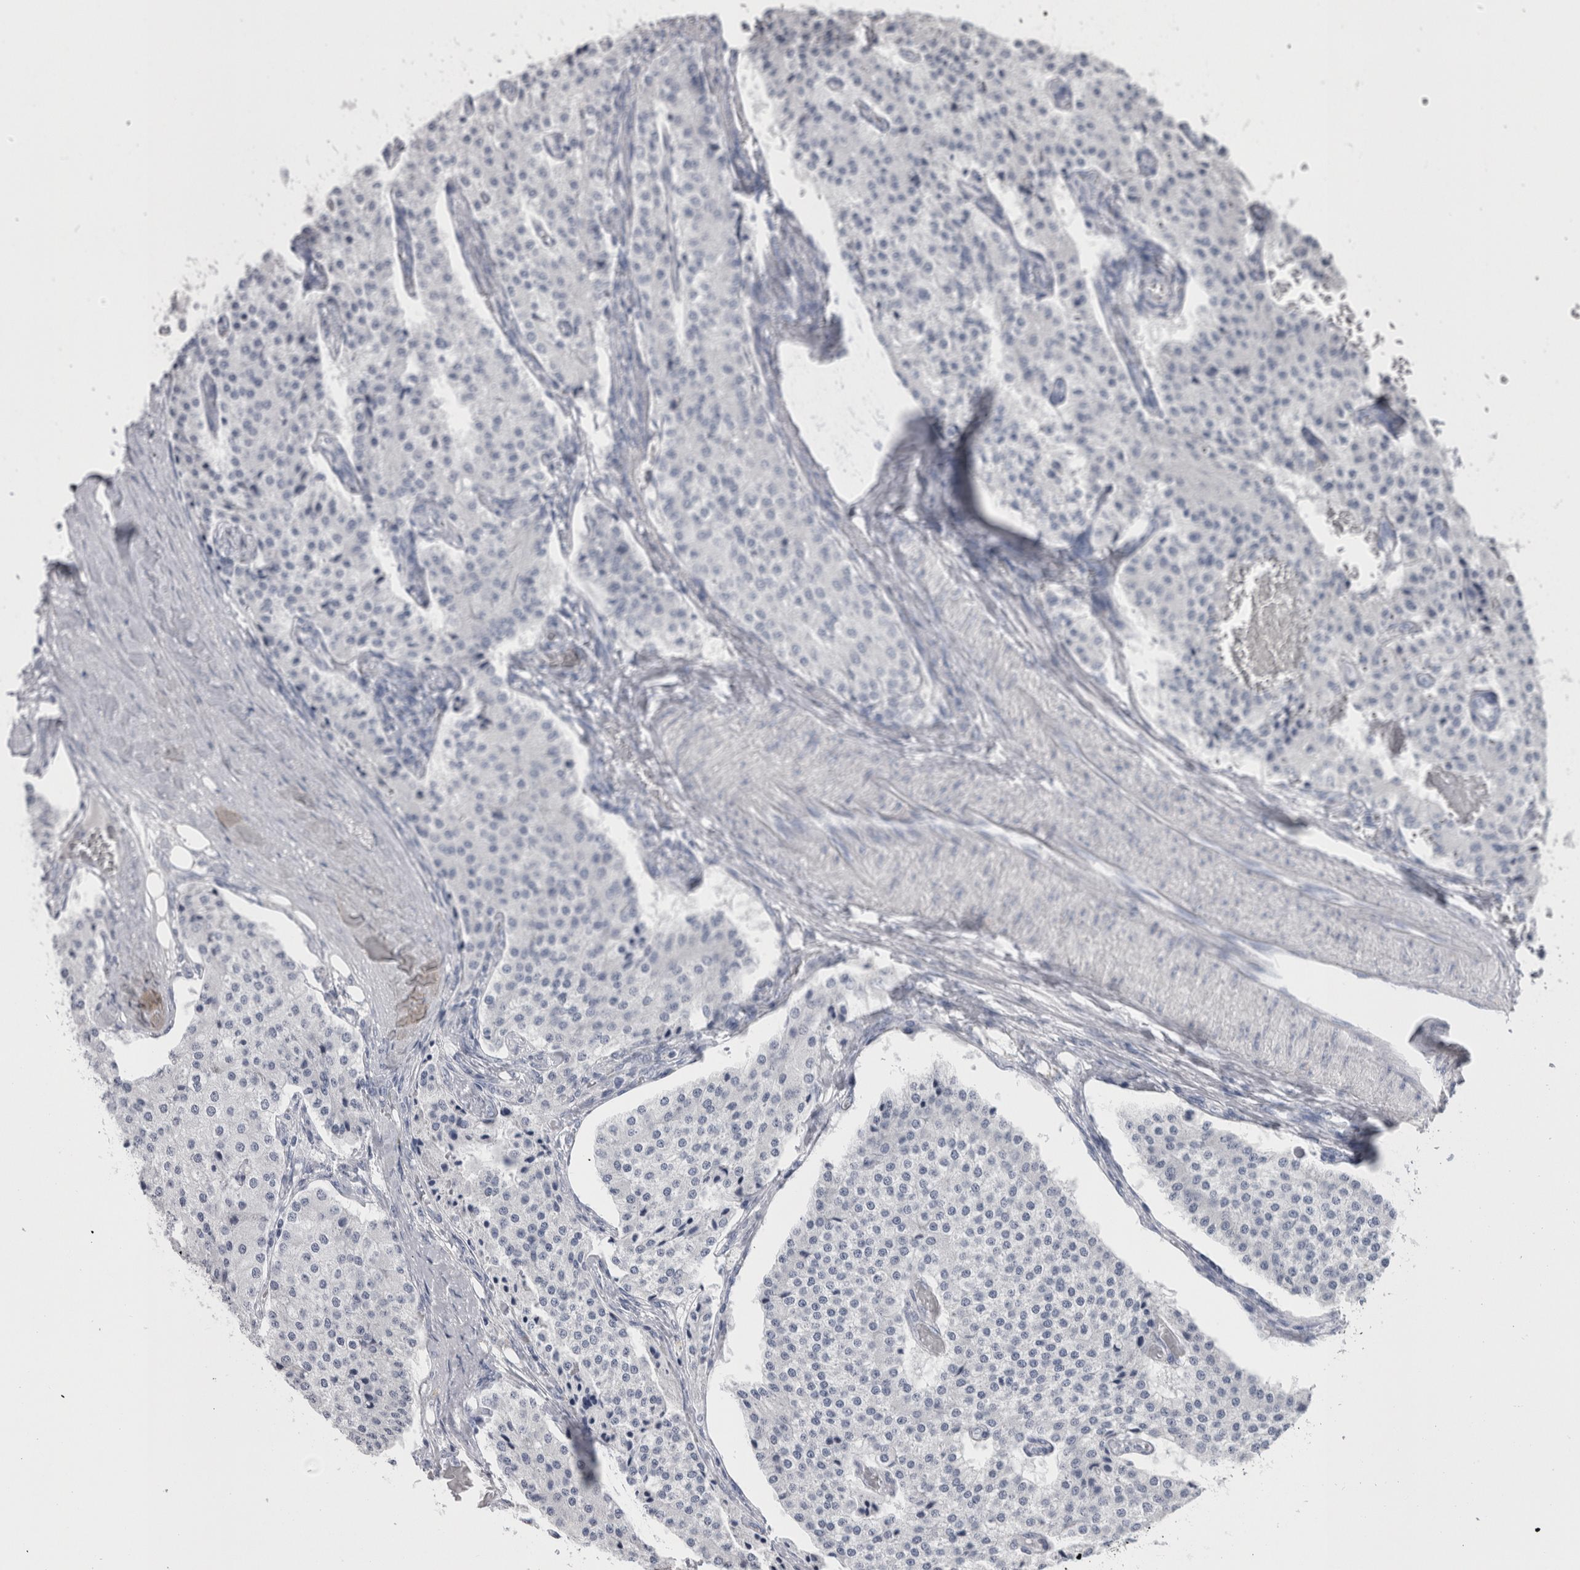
{"staining": {"intensity": "negative", "quantity": "none", "location": "none"}, "tissue": "carcinoid", "cell_type": "Tumor cells", "image_type": "cancer", "snomed": [{"axis": "morphology", "description": "Carcinoid, malignant, NOS"}, {"axis": "topography", "description": "Colon"}], "caption": "IHC micrograph of carcinoid stained for a protein (brown), which demonstrates no staining in tumor cells. (IHC, brightfield microscopy, high magnification).", "gene": "MSMB", "patient": {"sex": "female", "age": 52}}